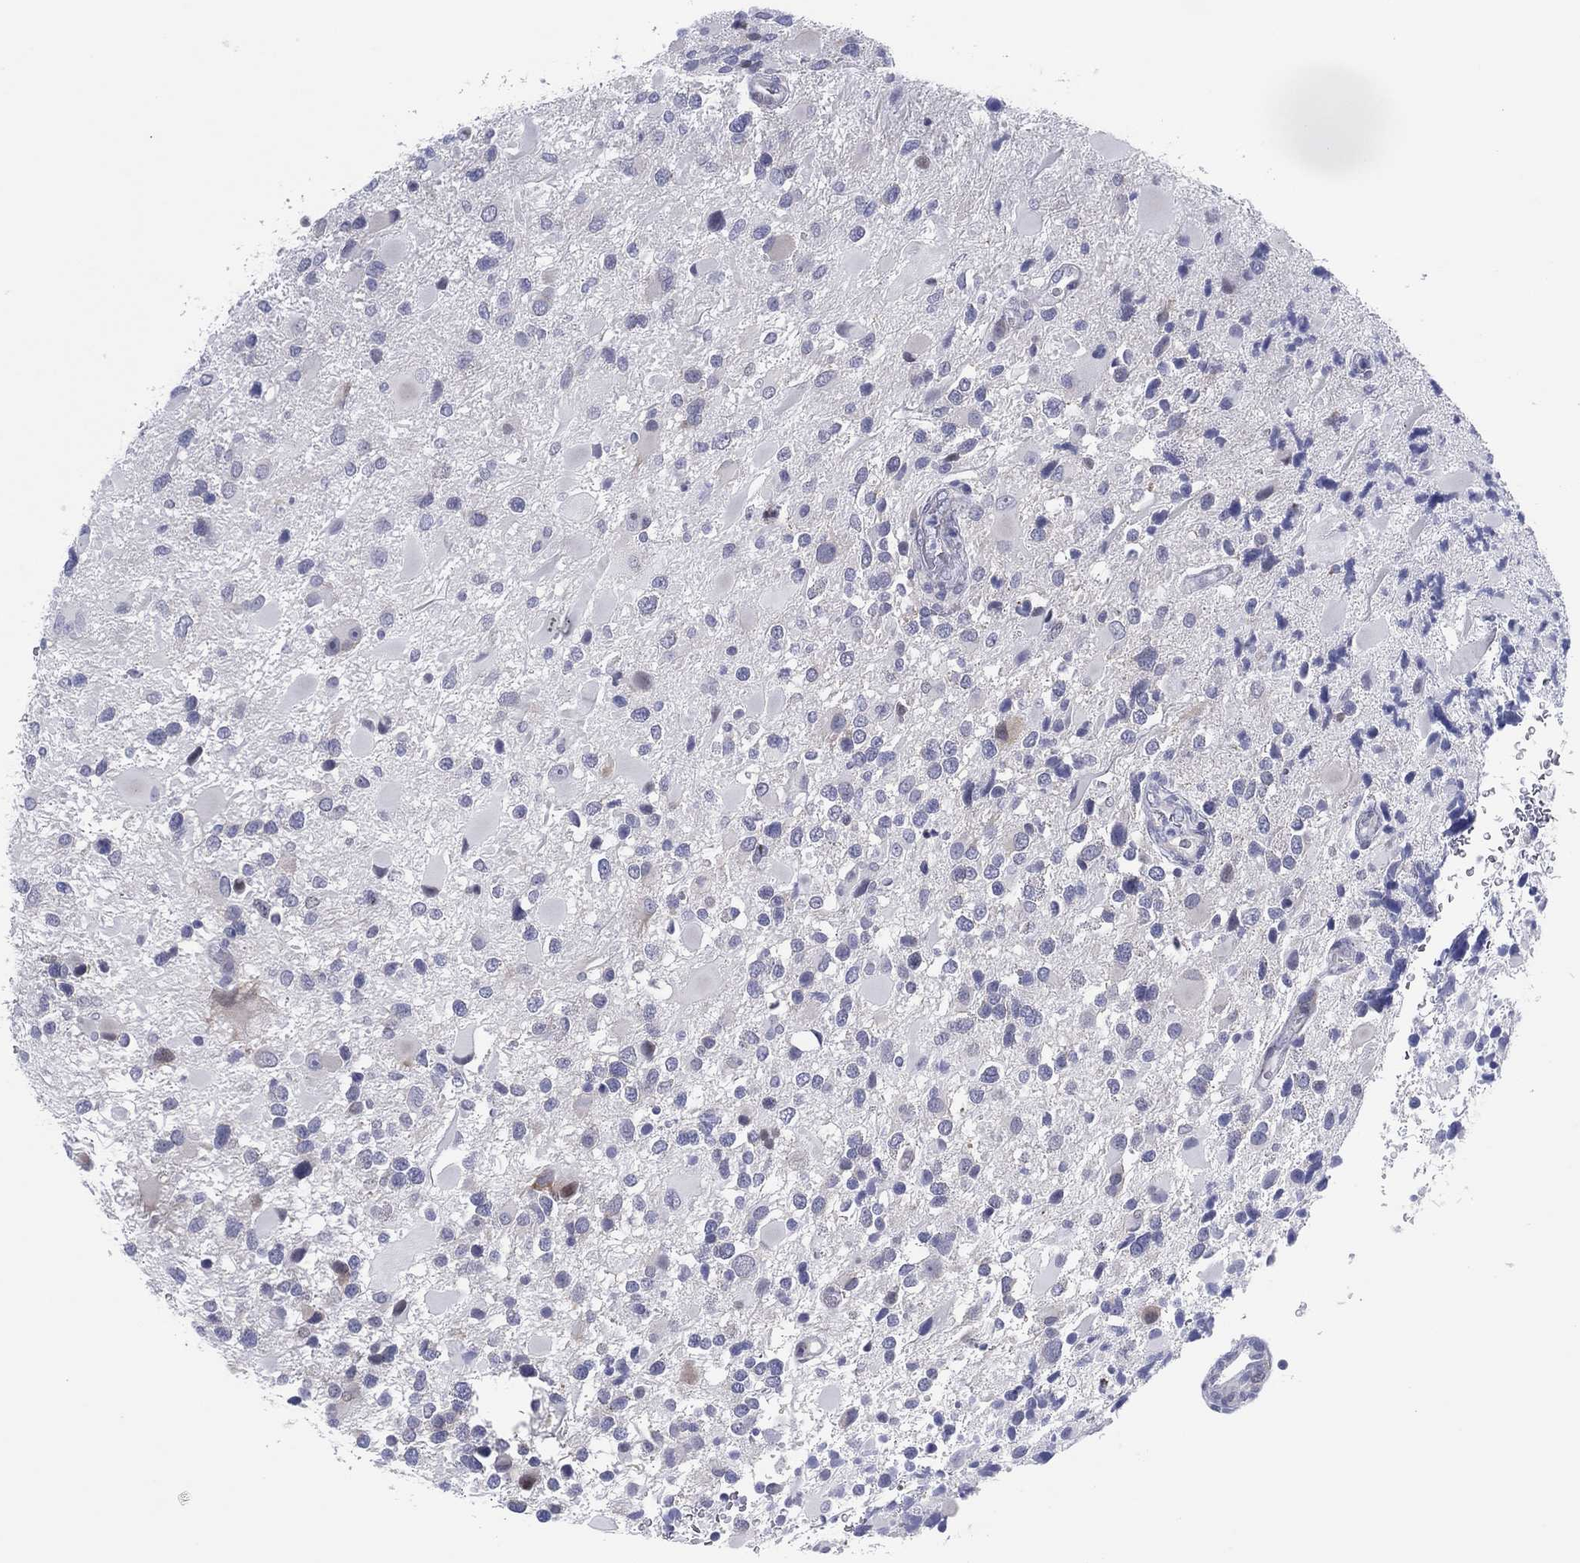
{"staining": {"intensity": "negative", "quantity": "none", "location": "none"}, "tissue": "glioma", "cell_type": "Tumor cells", "image_type": "cancer", "snomed": [{"axis": "morphology", "description": "Glioma, malignant, Low grade"}, {"axis": "topography", "description": "Brain"}], "caption": "Low-grade glioma (malignant) was stained to show a protein in brown. There is no significant expression in tumor cells.", "gene": "HEATR4", "patient": {"sex": "female", "age": 32}}